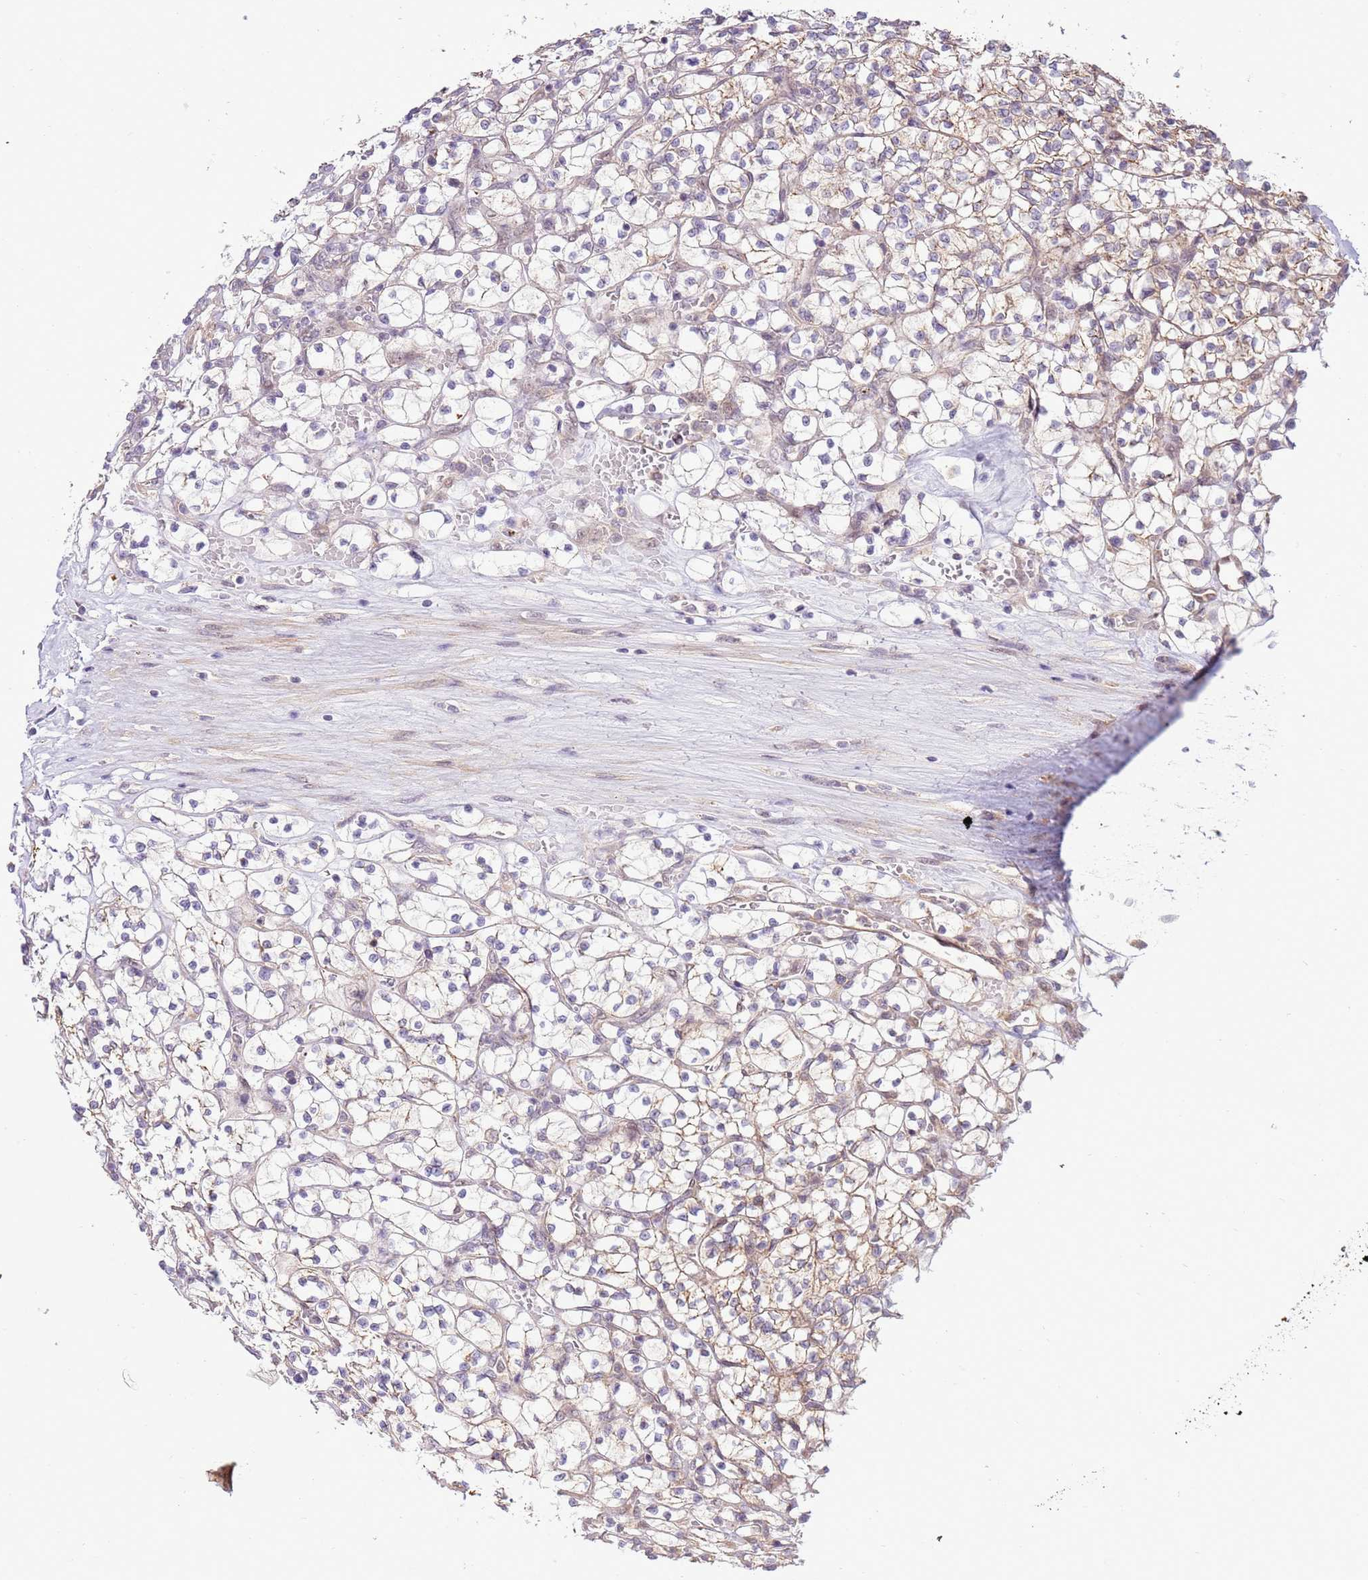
{"staining": {"intensity": "weak", "quantity": "25%-75%", "location": "cytoplasmic/membranous"}, "tissue": "renal cancer", "cell_type": "Tumor cells", "image_type": "cancer", "snomed": [{"axis": "morphology", "description": "Adenocarcinoma, NOS"}, {"axis": "topography", "description": "Kidney"}], "caption": "Weak cytoplasmic/membranous positivity is appreciated in about 25%-75% of tumor cells in renal cancer.", "gene": "SCARA3", "patient": {"sex": "female", "age": 64}}